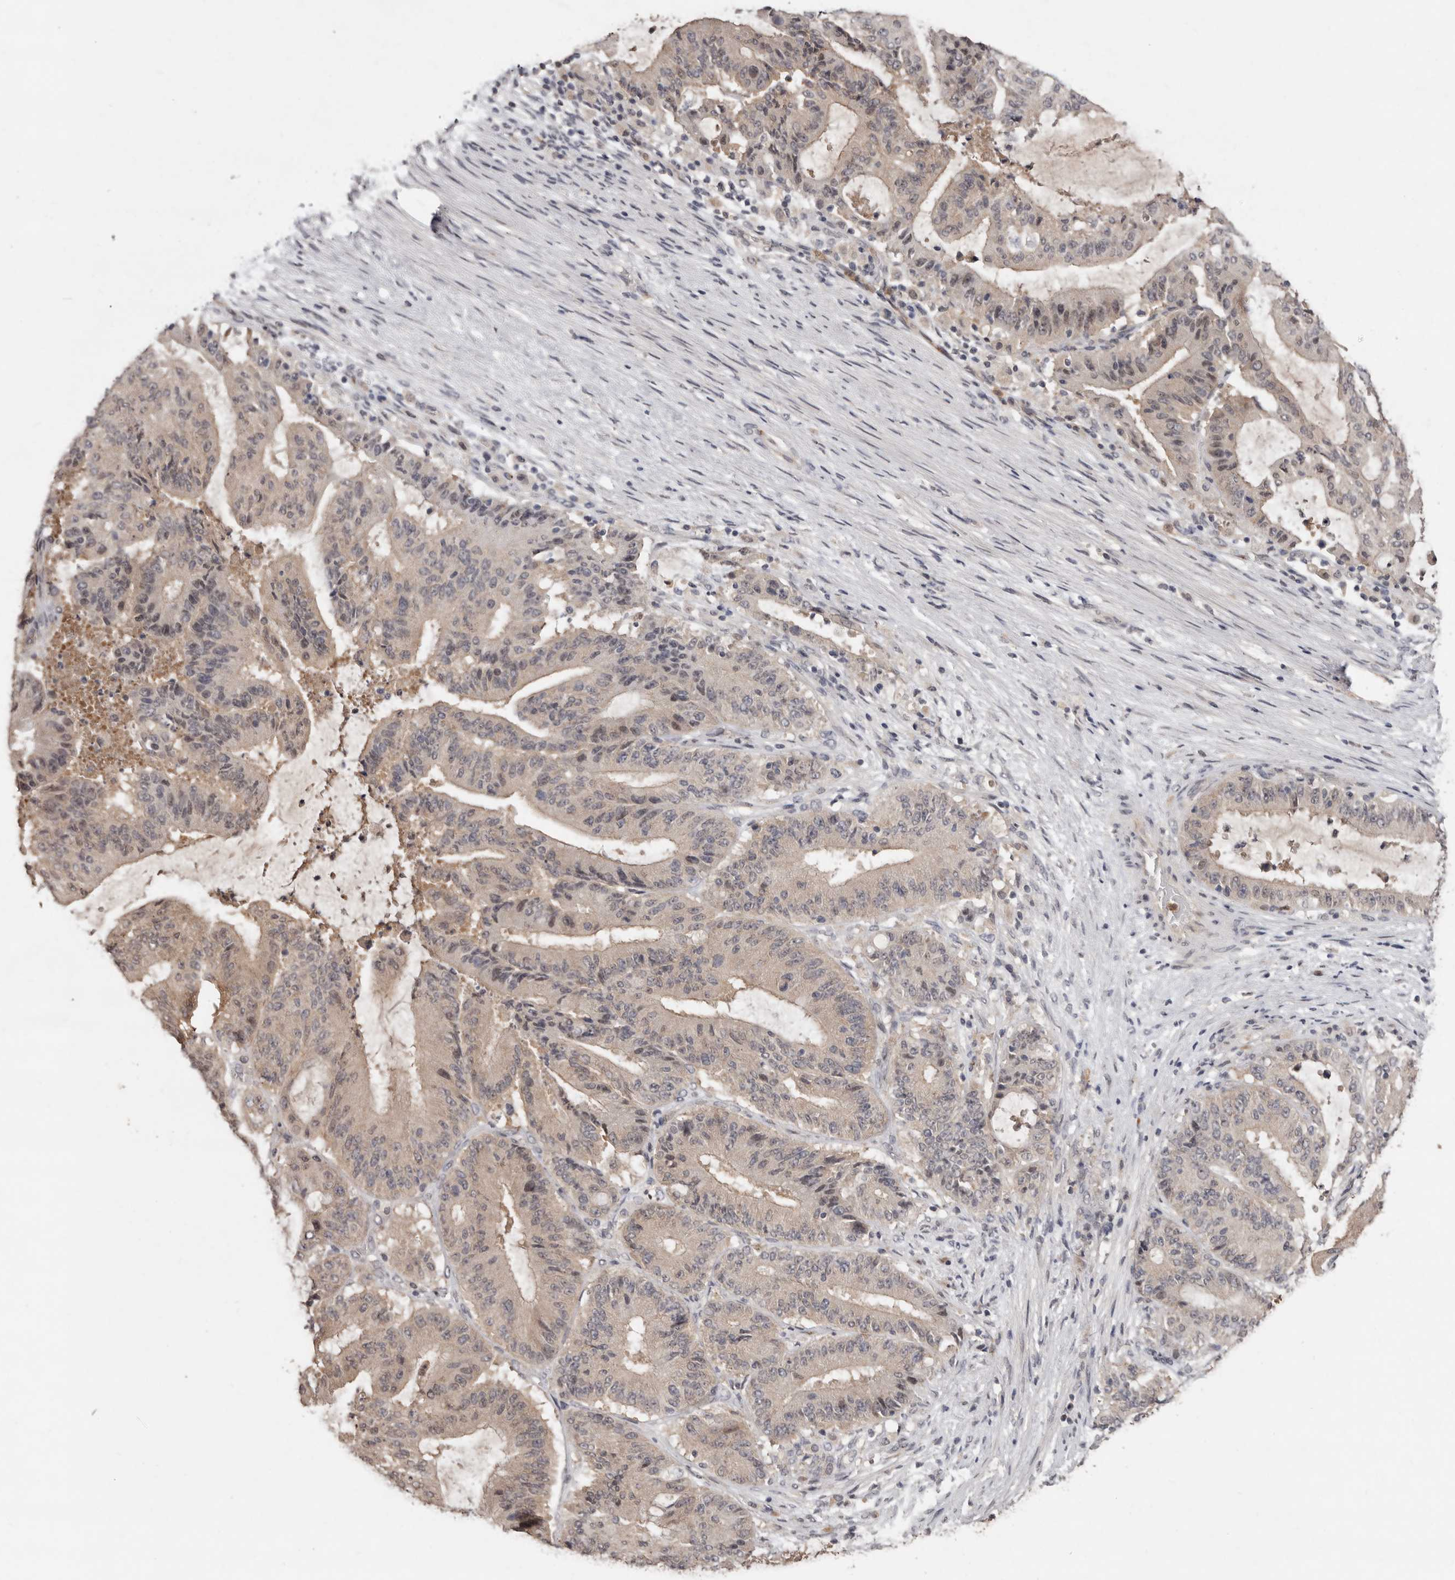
{"staining": {"intensity": "weak", "quantity": "<25%", "location": "cytoplasmic/membranous"}, "tissue": "liver cancer", "cell_type": "Tumor cells", "image_type": "cancer", "snomed": [{"axis": "morphology", "description": "Normal tissue, NOS"}, {"axis": "morphology", "description": "Cholangiocarcinoma"}, {"axis": "topography", "description": "Liver"}, {"axis": "topography", "description": "Peripheral nerve tissue"}], "caption": "A micrograph of human liver cholangiocarcinoma is negative for staining in tumor cells.", "gene": "SULT1E1", "patient": {"sex": "female", "age": 73}}